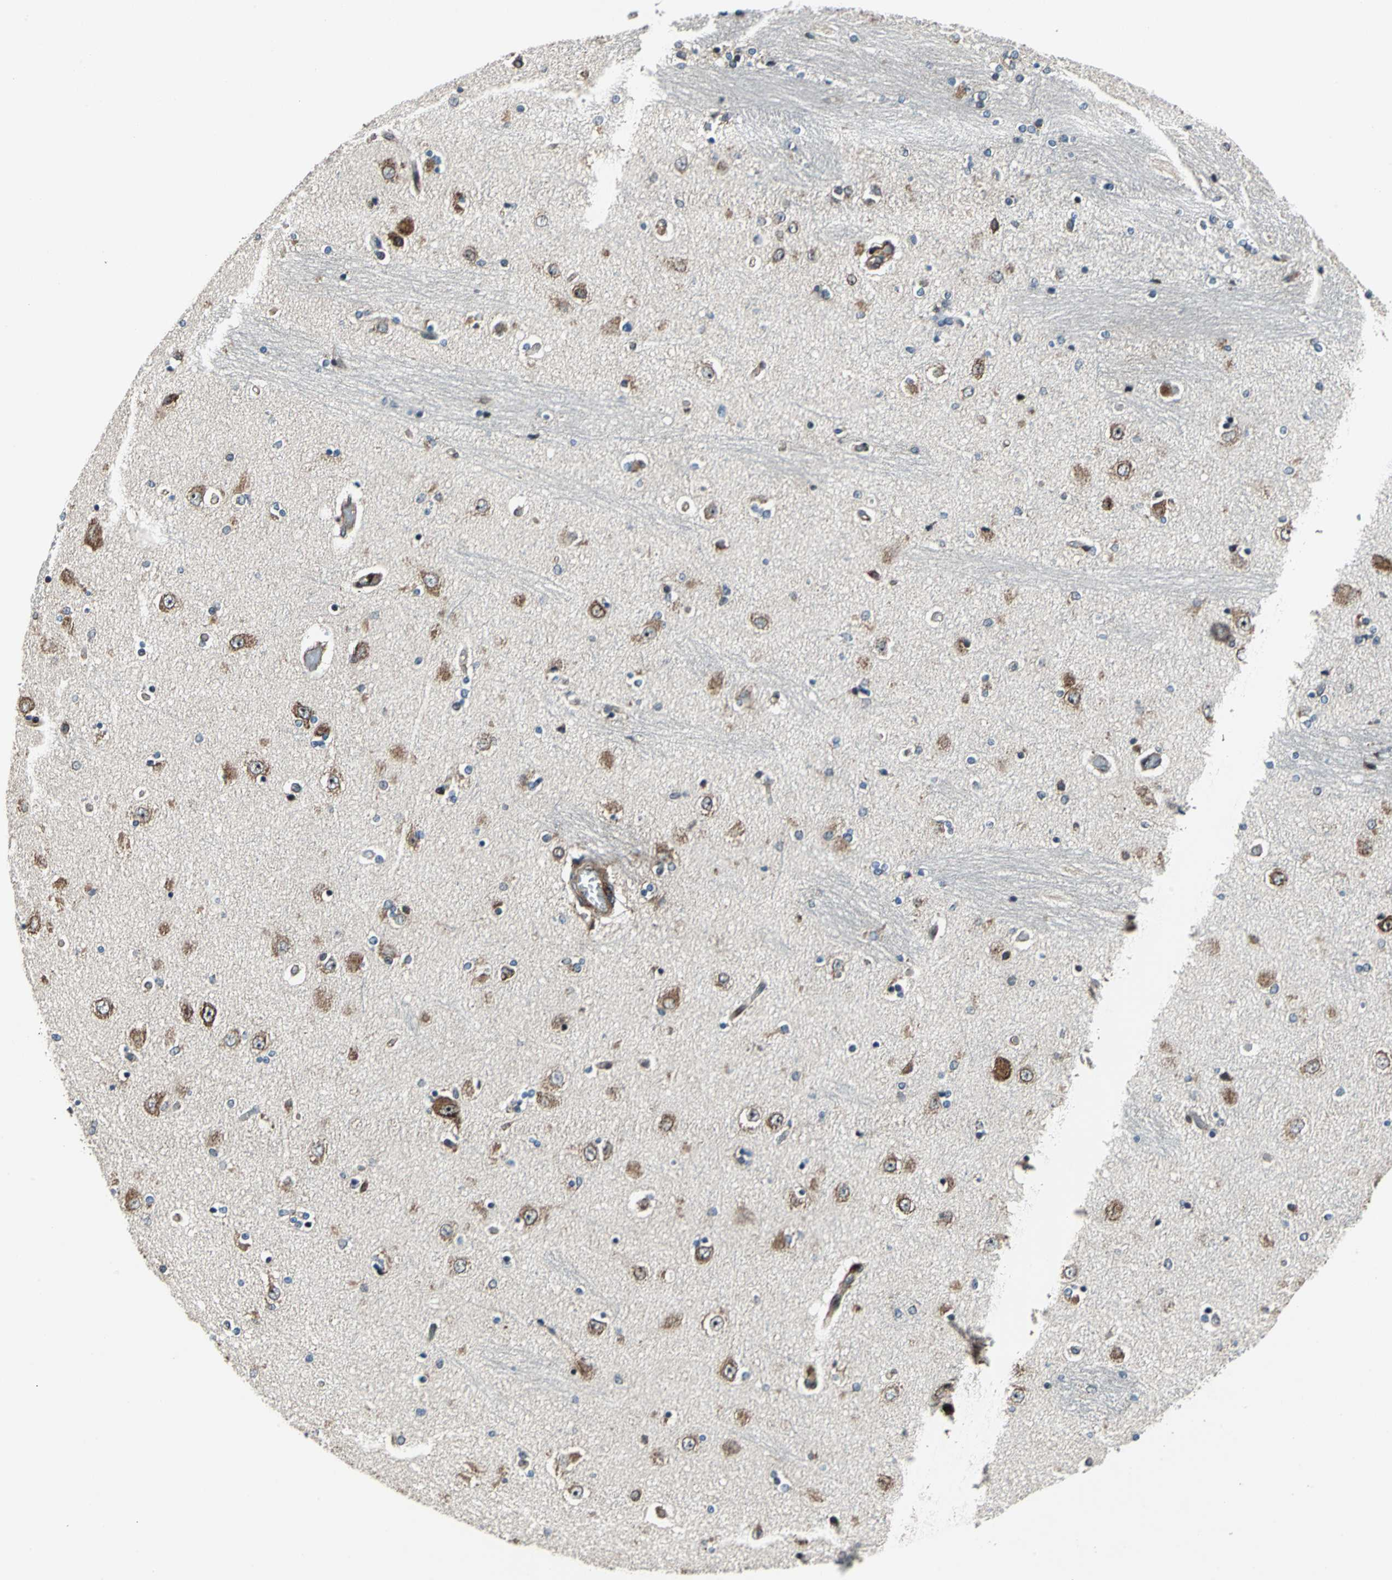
{"staining": {"intensity": "moderate", "quantity": "<25%", "location": "cytoplasmic/membranous"}, "tissue": "hippocampus", "cell_type": "Glial cells", "image_type": "normal", "snomed": [{"axis": "morphology", "description": "Normal tissue, NOS"}, {"axis": "topography", "description": "Hippocampus"}], "caption": "This histopathology image demonstrates immunohistochemistry staining of normal human hippocampus, with low moderate cytoplasmic/membranous staining in about <25% of glial cells.", "gene": "AATF", "patient": {"sex": "female", "age": 54}}